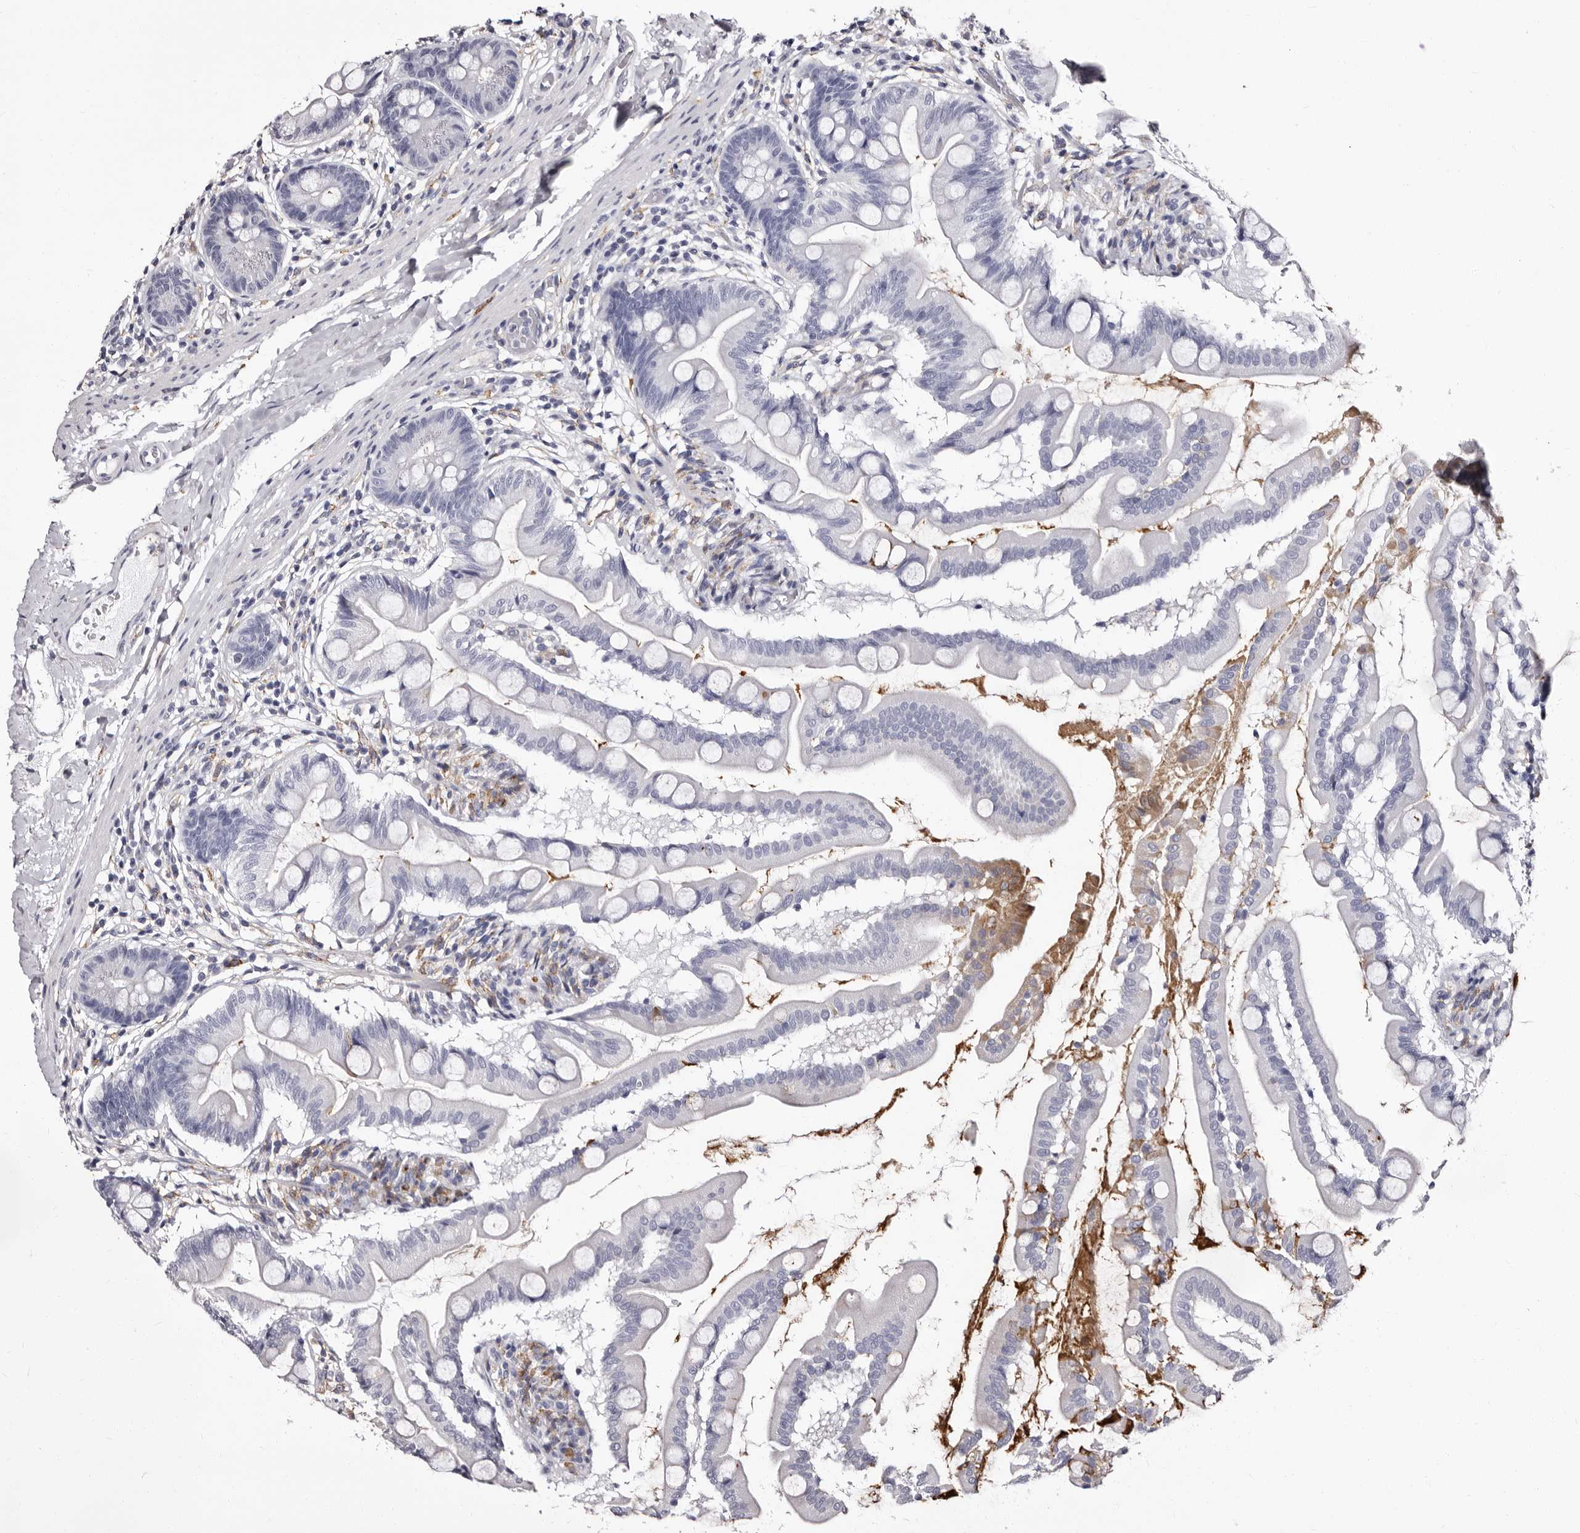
{"staining": {"intensity": "negative", "quantity": "none", "location": "none"}, "tissue": "small intestine", "cell_type": "Glandular cells", "image_type": "normal", "snomed": [{"axis": "morphology", "description": "Normal tissue, NOS"}, {"axis": "topography", "description": "Small intestine"}], "caption": "Immunohistochemical staining of normal small intestine displays no significant positivity in glandular cells. (DAB (3,3'-diaminobenzidine) immunohistochemistry (IHC) visualized using brightfield microscopy, high magnification).", "gene": "AUNIP", "patient": {"sex": "female", "age": 56}}